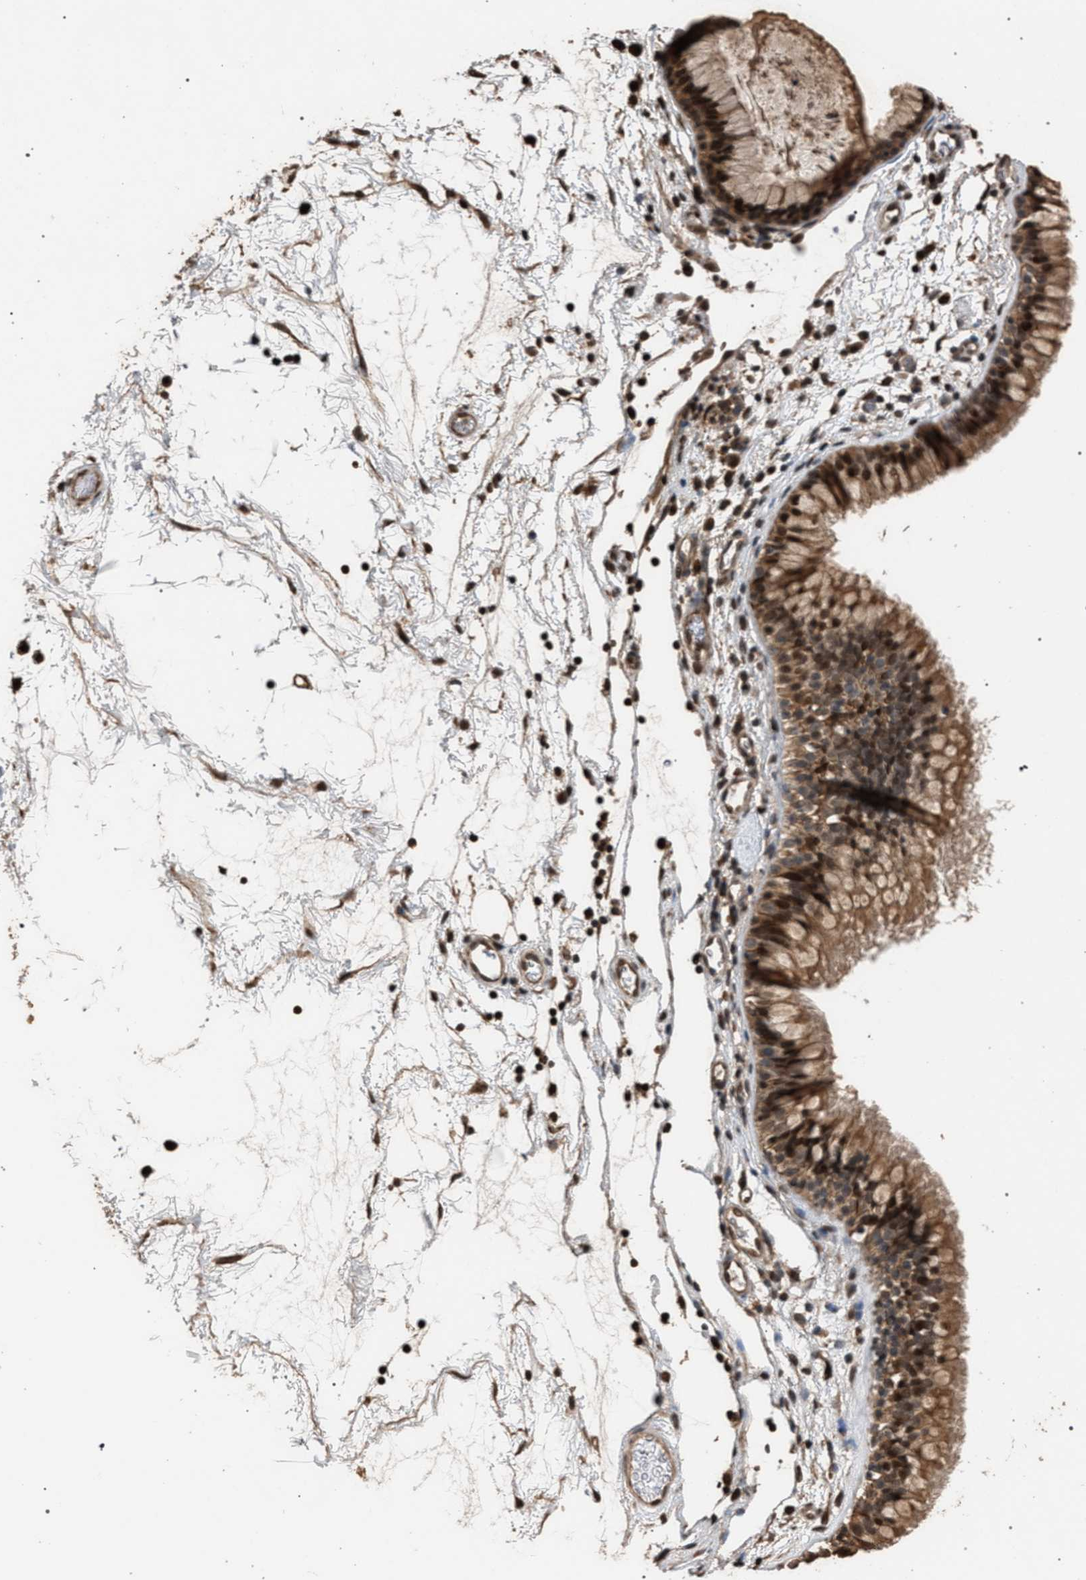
{"staining": {"intensity": "moderate", "quantity": ">75%", "location": "cytoplasmic/membranous"}, "tissue": "nasopharynx", "cell_type": "Respiratory epithelial cells", "image_type": "normal", "snomed": [{"axis": "morphology", "description": "Normal tissue, NOS"}, {"axis": "morphology", "description": "Inflammation, NOS"}, {"axis": "topography", "description": "Nasopharynx"}], "caption": "Protein staining shows moderate cytoplasmic/membranous positivity in about >75% of respiratory epithelial cells in normal nasopharynx.", "gene": "NAA35", "patient": {"sex": "male", "age": 48}}